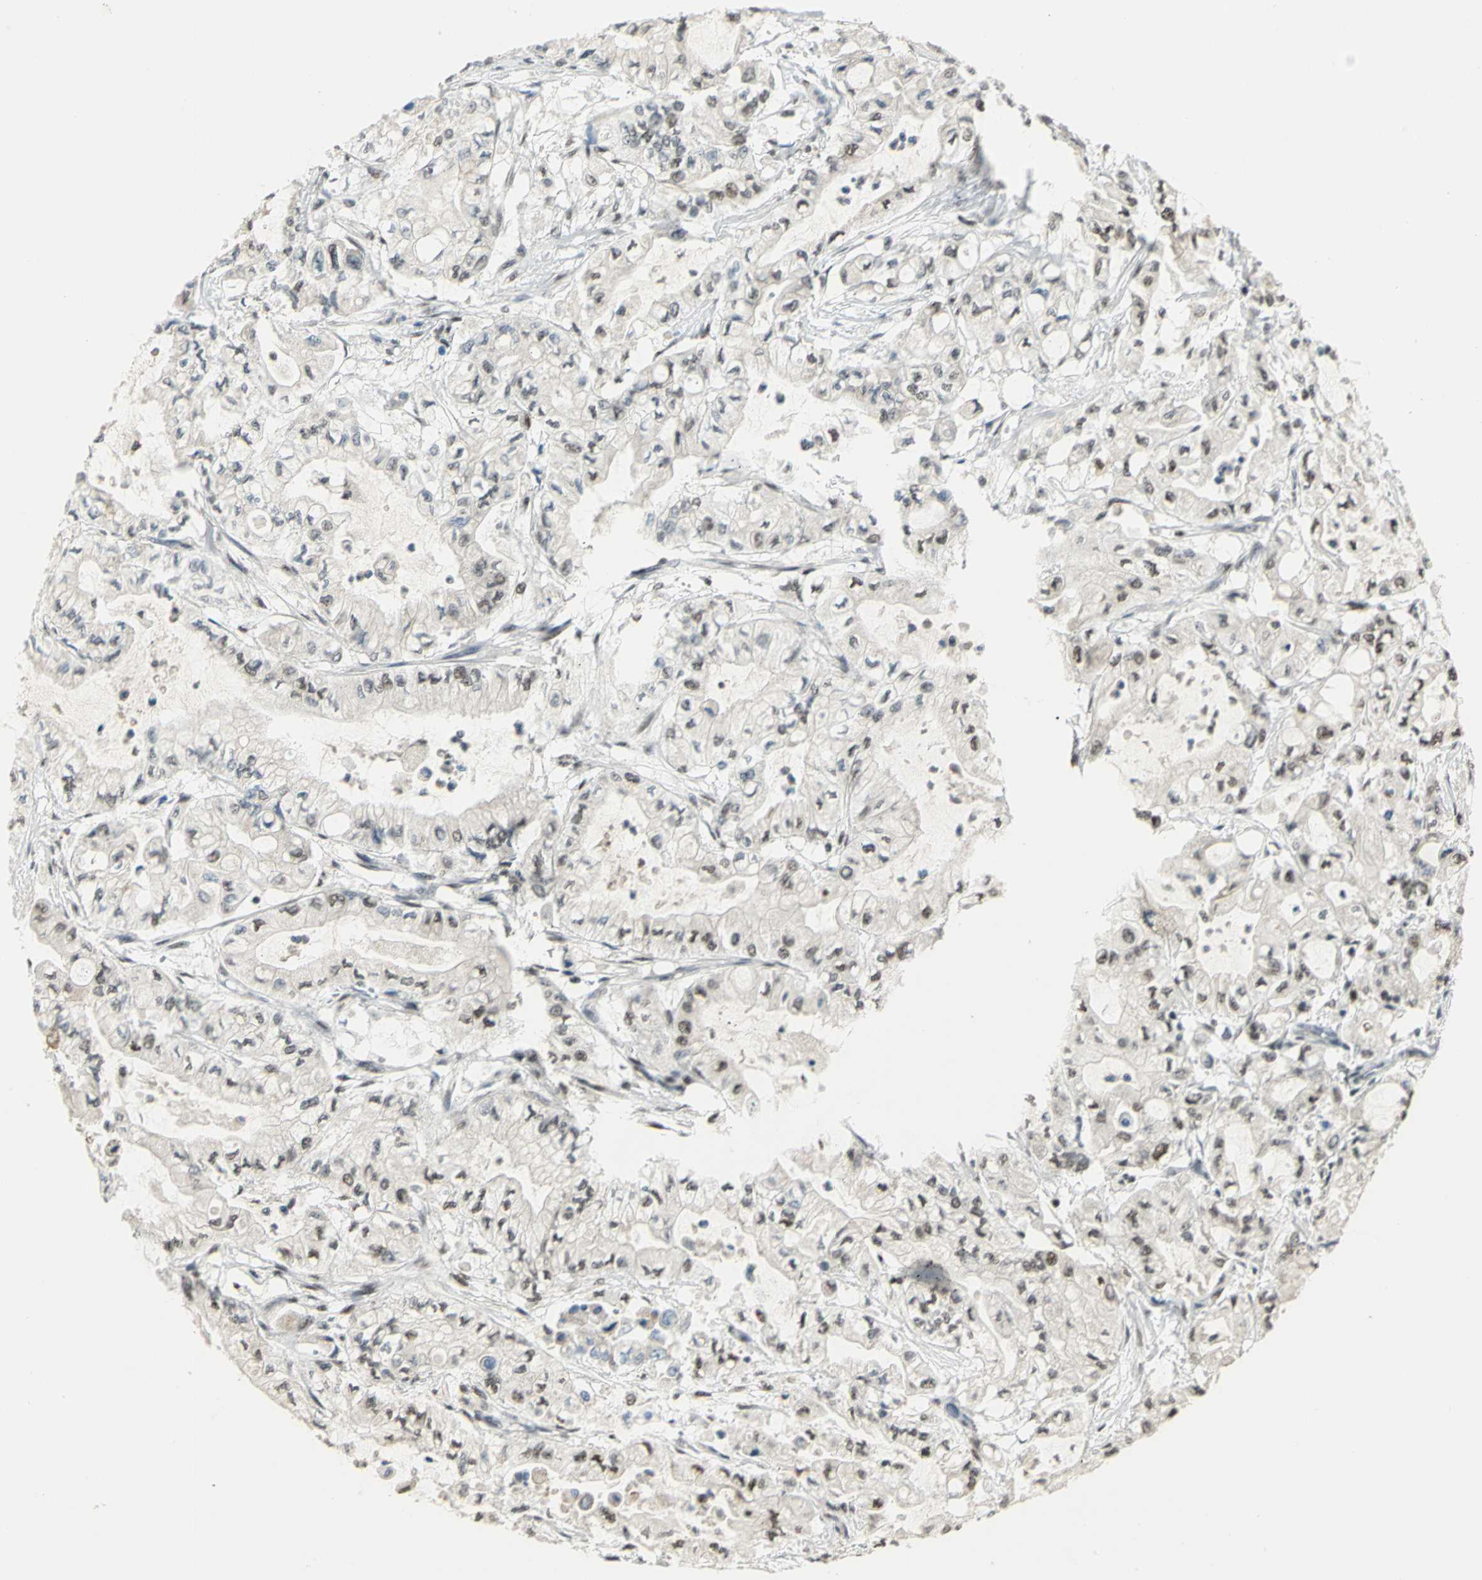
{"staining": {"intensity": "moderate", "quantity": ">75%", "location": "nuclear"}, "tissue": "pancreatic cancer", "cell_type": "Tumor cells", "image_type": "cancer", "snomed": [{"axis": "morphology", "description": "Adenocarcinoma, NOS"}, {"axis": "topography", "description": "Pancreas"}], "caption": "Protein expression analysis of human pancreatic cancer reveals moderate nuclear expression in about >75% of tumor cells. The protein is stained brown, and the nuclei are stained in blue (DAB (3,3'-diaminobenzidine) IHC with brightfield microscopy, high magnification).", "gene": "CCNT1", "patient": {"sex": "male", "age": 79}}